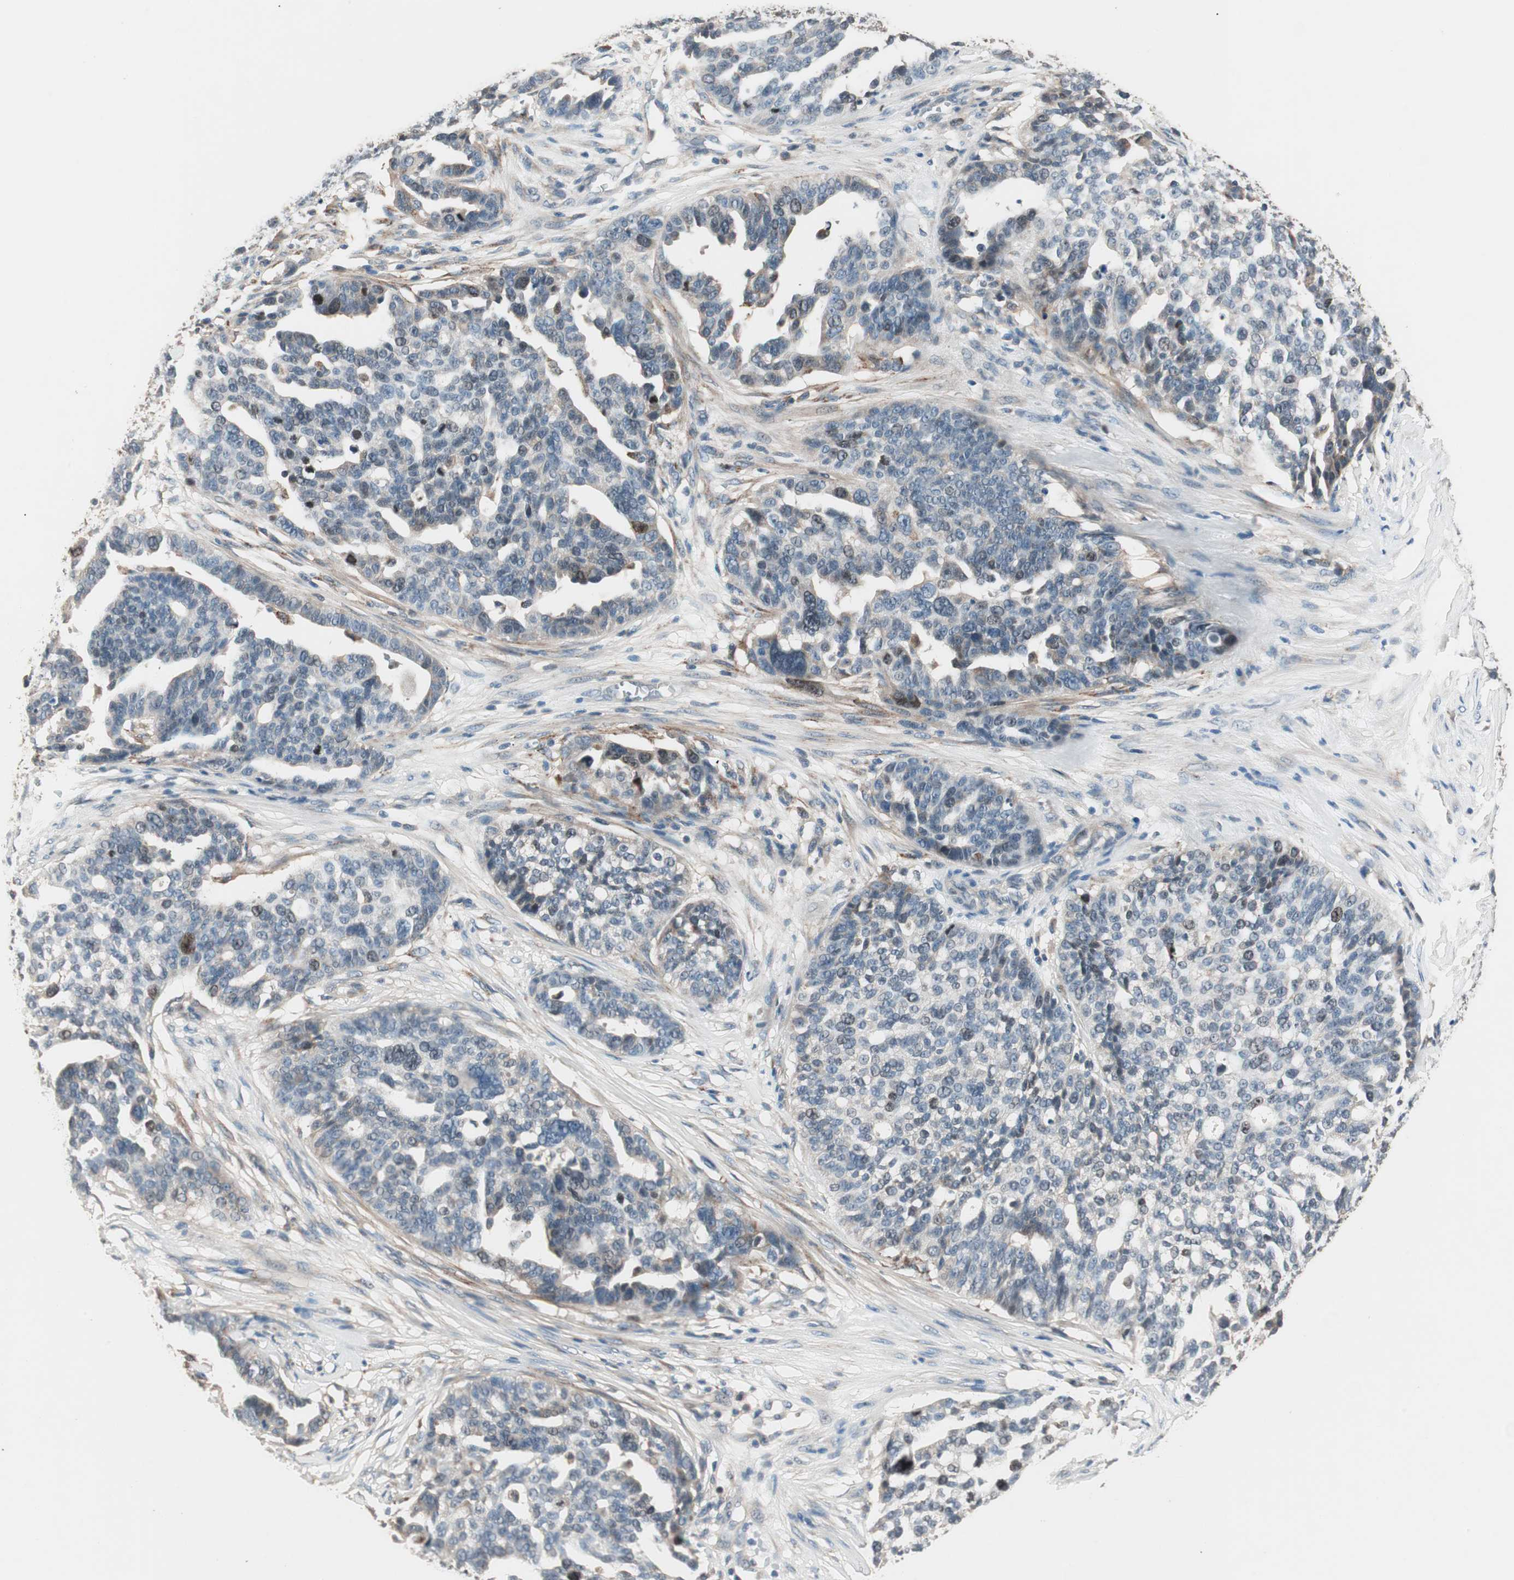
{"staining": {"intensity": "weak", "quantity": "<25%", "location": "cytoplasmic/membranous,nuclear"}, "tissue": "ovarian cancer", "cell_type": "Tumor cells", "image_type": "cancer", "snomed": [{"axis": "morphology", "description": "Cystadenocarcinoma, serous, NOS"}, {"axis": "topography", "description": "Ovary"}], "caption": "This is an immunohistochemistry (IHC) image of ovarian serous cystadenocarcinoma. There is no staining in tumor cells.", "gene": "NFRKB", "patient": {"sex": "female", "age": 59}}